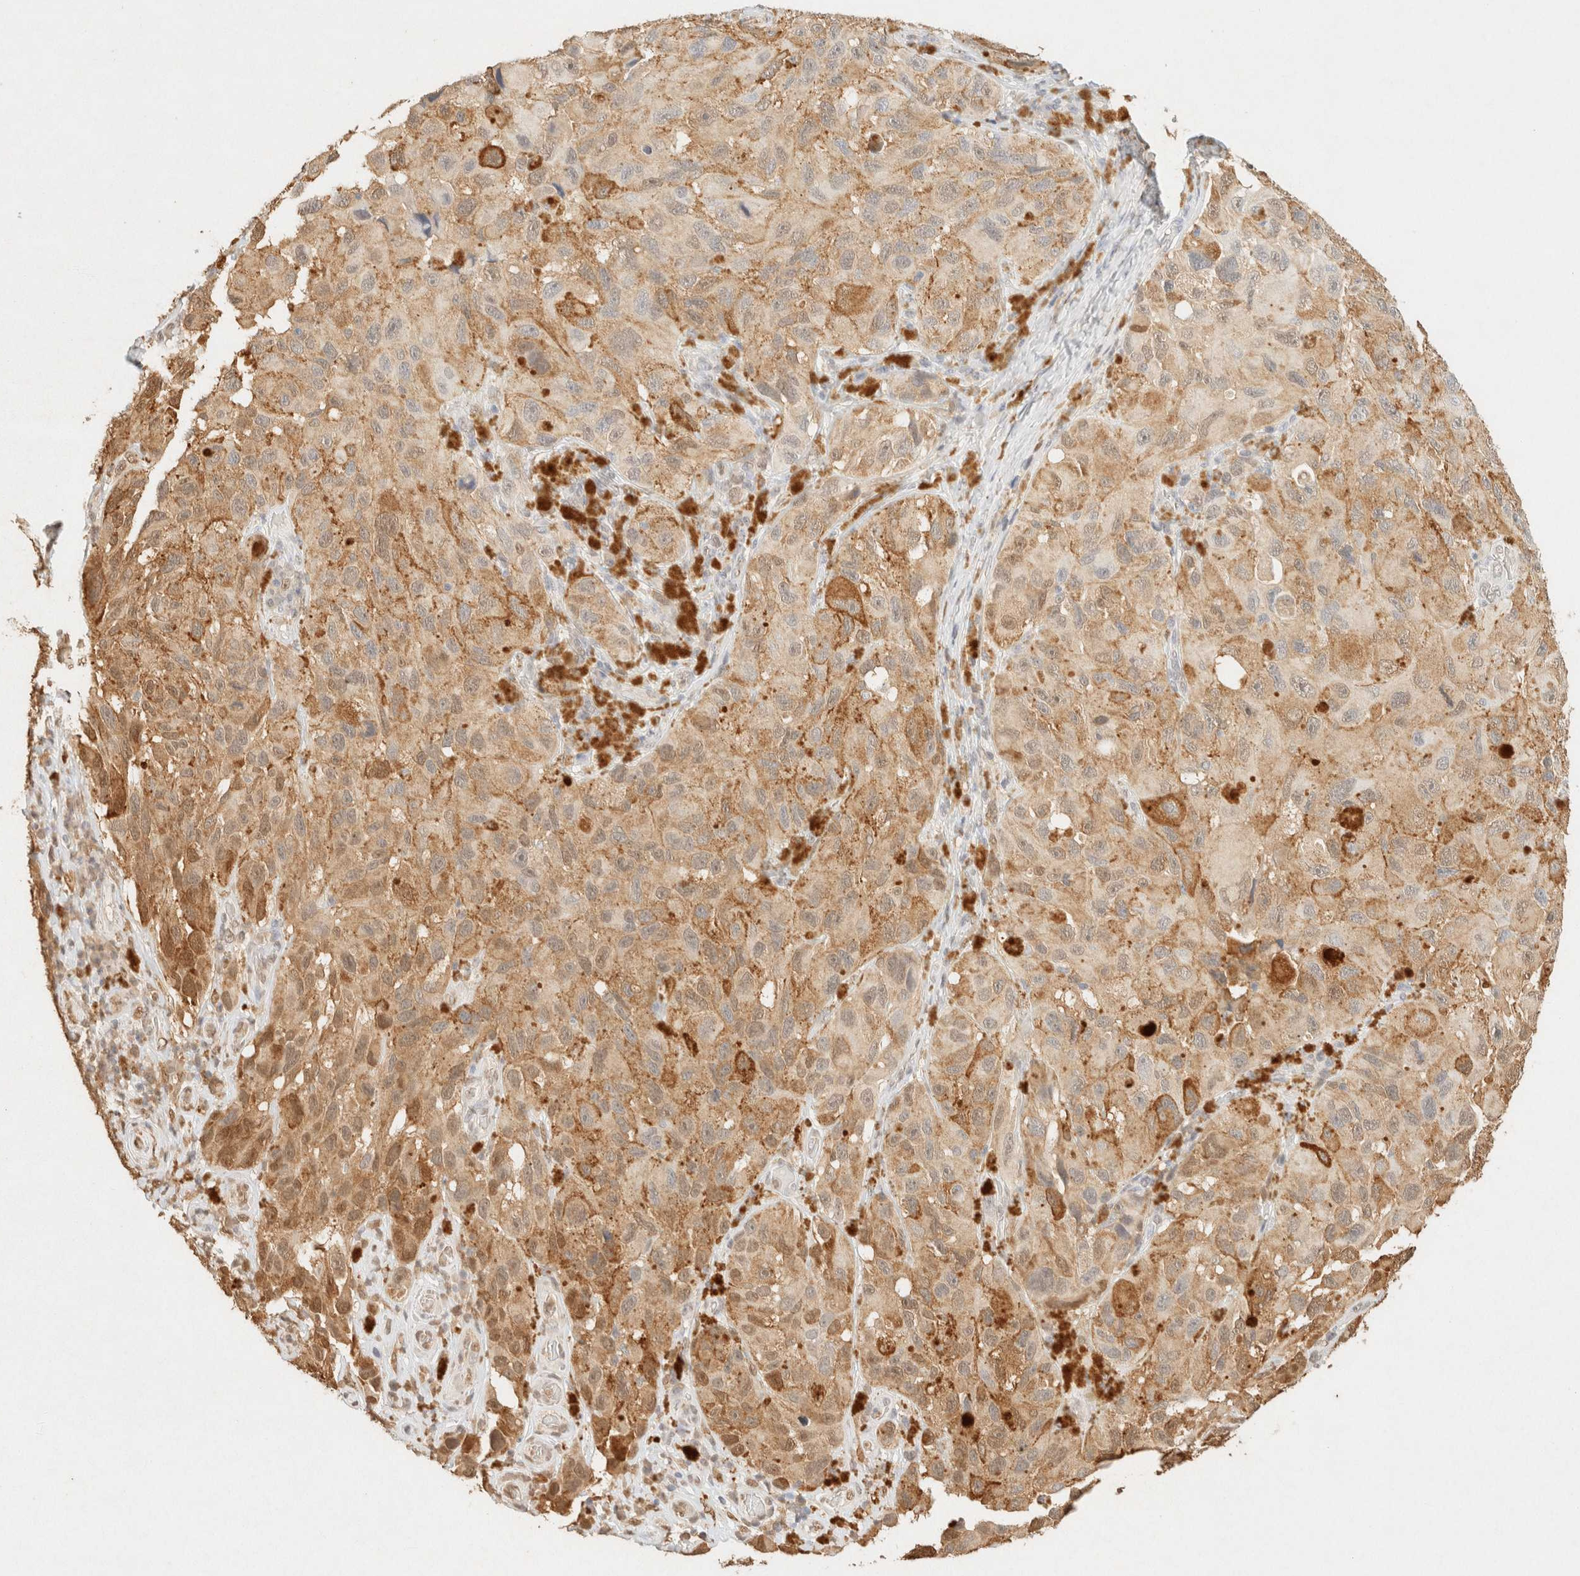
{"staining": {"intensity": "weak", "quantity": ">75%", "location": "cytoplasmic/membranous"}, "tissue": "melanoma", "cell_type": "Tumor cells", "image_type": "cancer", "snomed": [{"axis": "morphology", "description": "Malignant melanoma, NOS"}, {"axis": "topography", "description": "Skin"}], "caption": "Malignant melanoma stained with DAB (3,3'-diaminobenzidine) immunohistochemistry displays low levels of weak cytoplasmic/membranous positivity in approximately >75% of tumor cells.", "gene": "S100A13", "patient": {"sex": "female", "age": 73}}